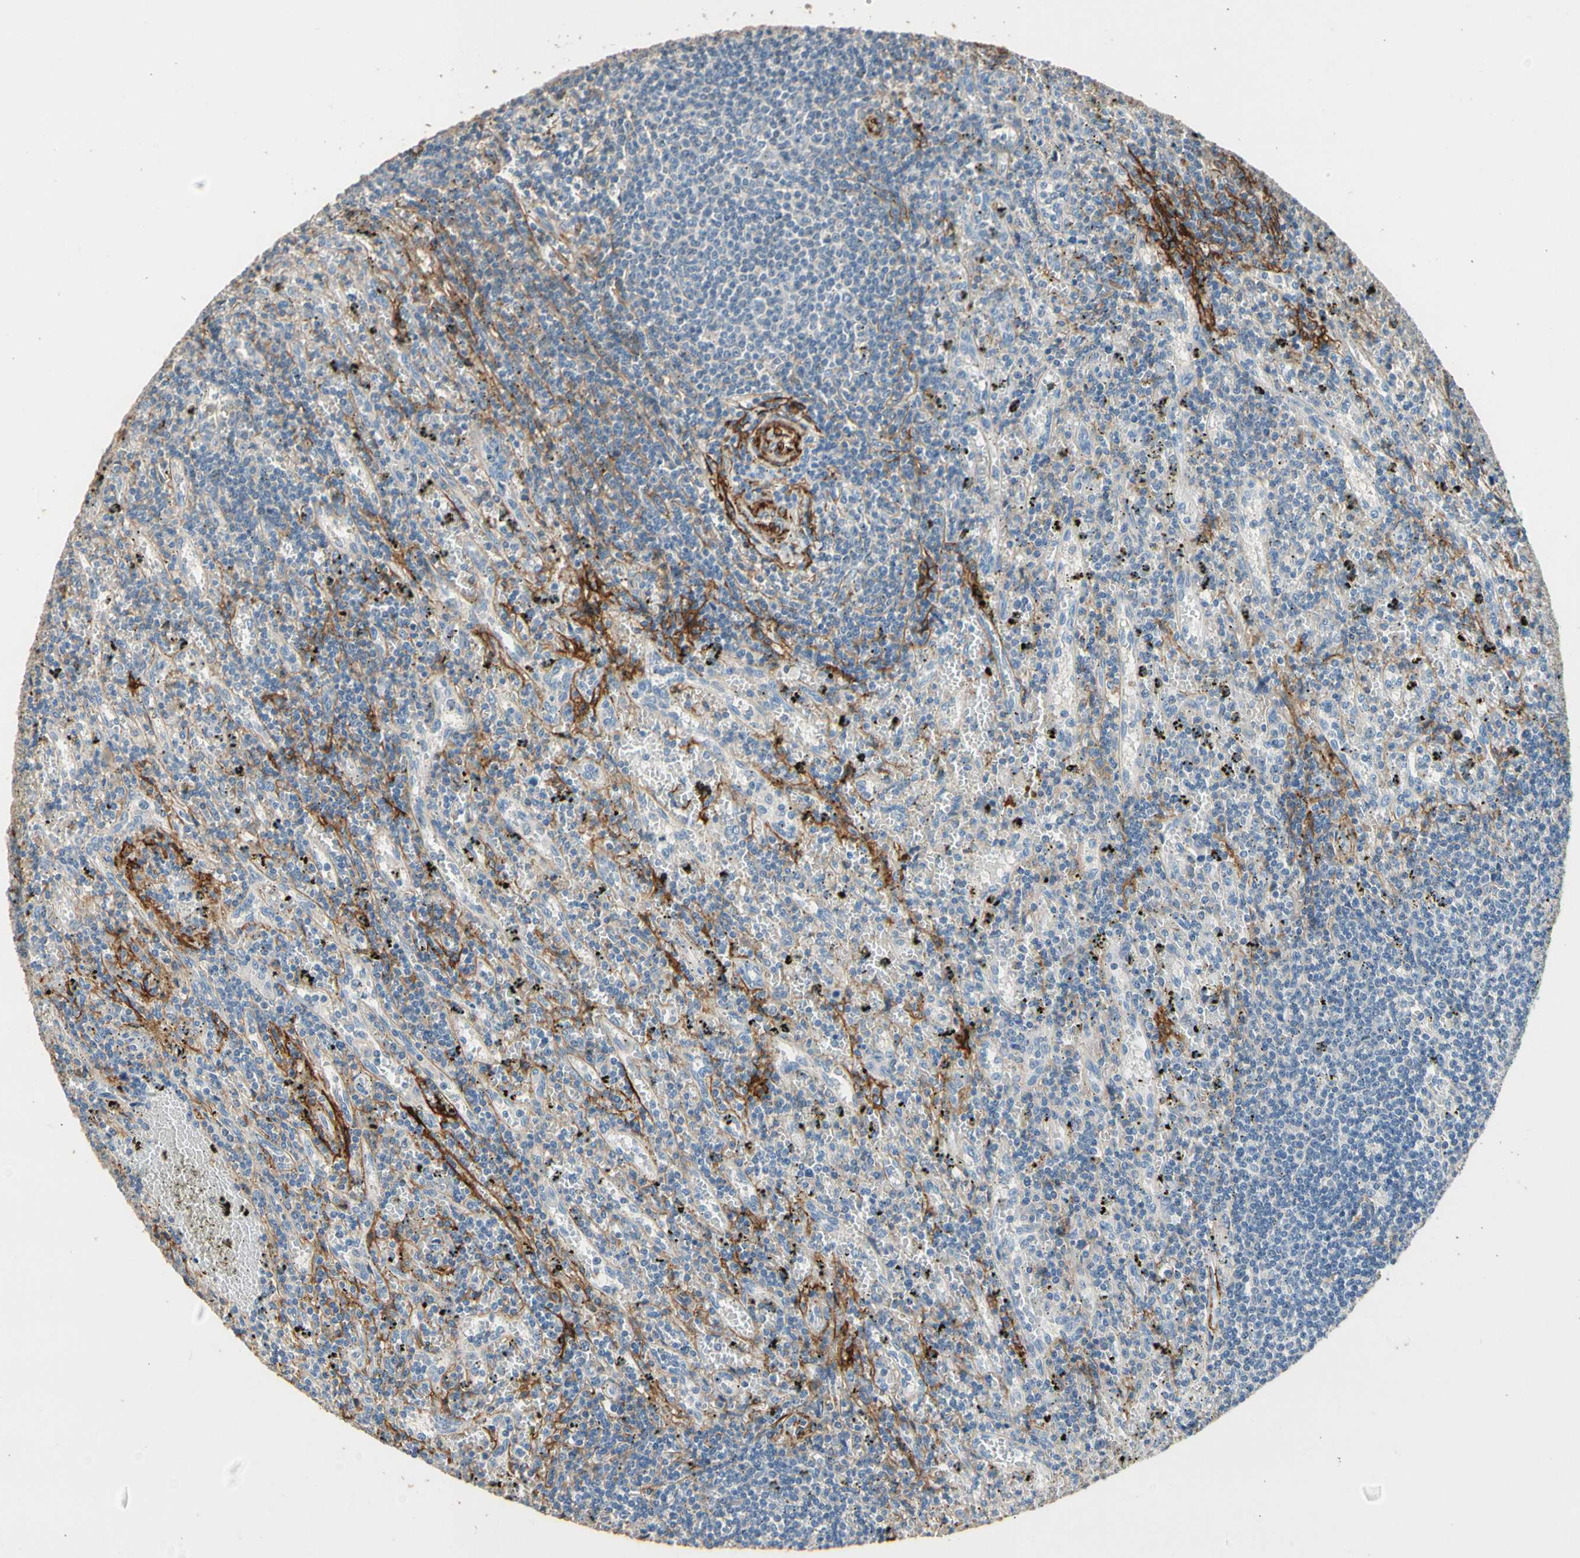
{"staining": {"intensity": "negative", "quantity": "none", "location": "none"}, "tissue": "lymphoma", "cell_type": "Tumor cells", "image_type": "cancer", "snomed": [{"axis": "morphology", "description": "Malignant lymphoma, non-Hodgkin's type, Low grade"}, {"axis": "topography", "description": "Spleen"}], "caption": "Immunohistochemical staining of lymphoma demonstrates no significant staining in tumor cells. (DAB immunohistochemistry visualized using brightfield microscopy, high magnification).", "gene": "SUSD2", "patient": {"sex": "male", "age": 76}}